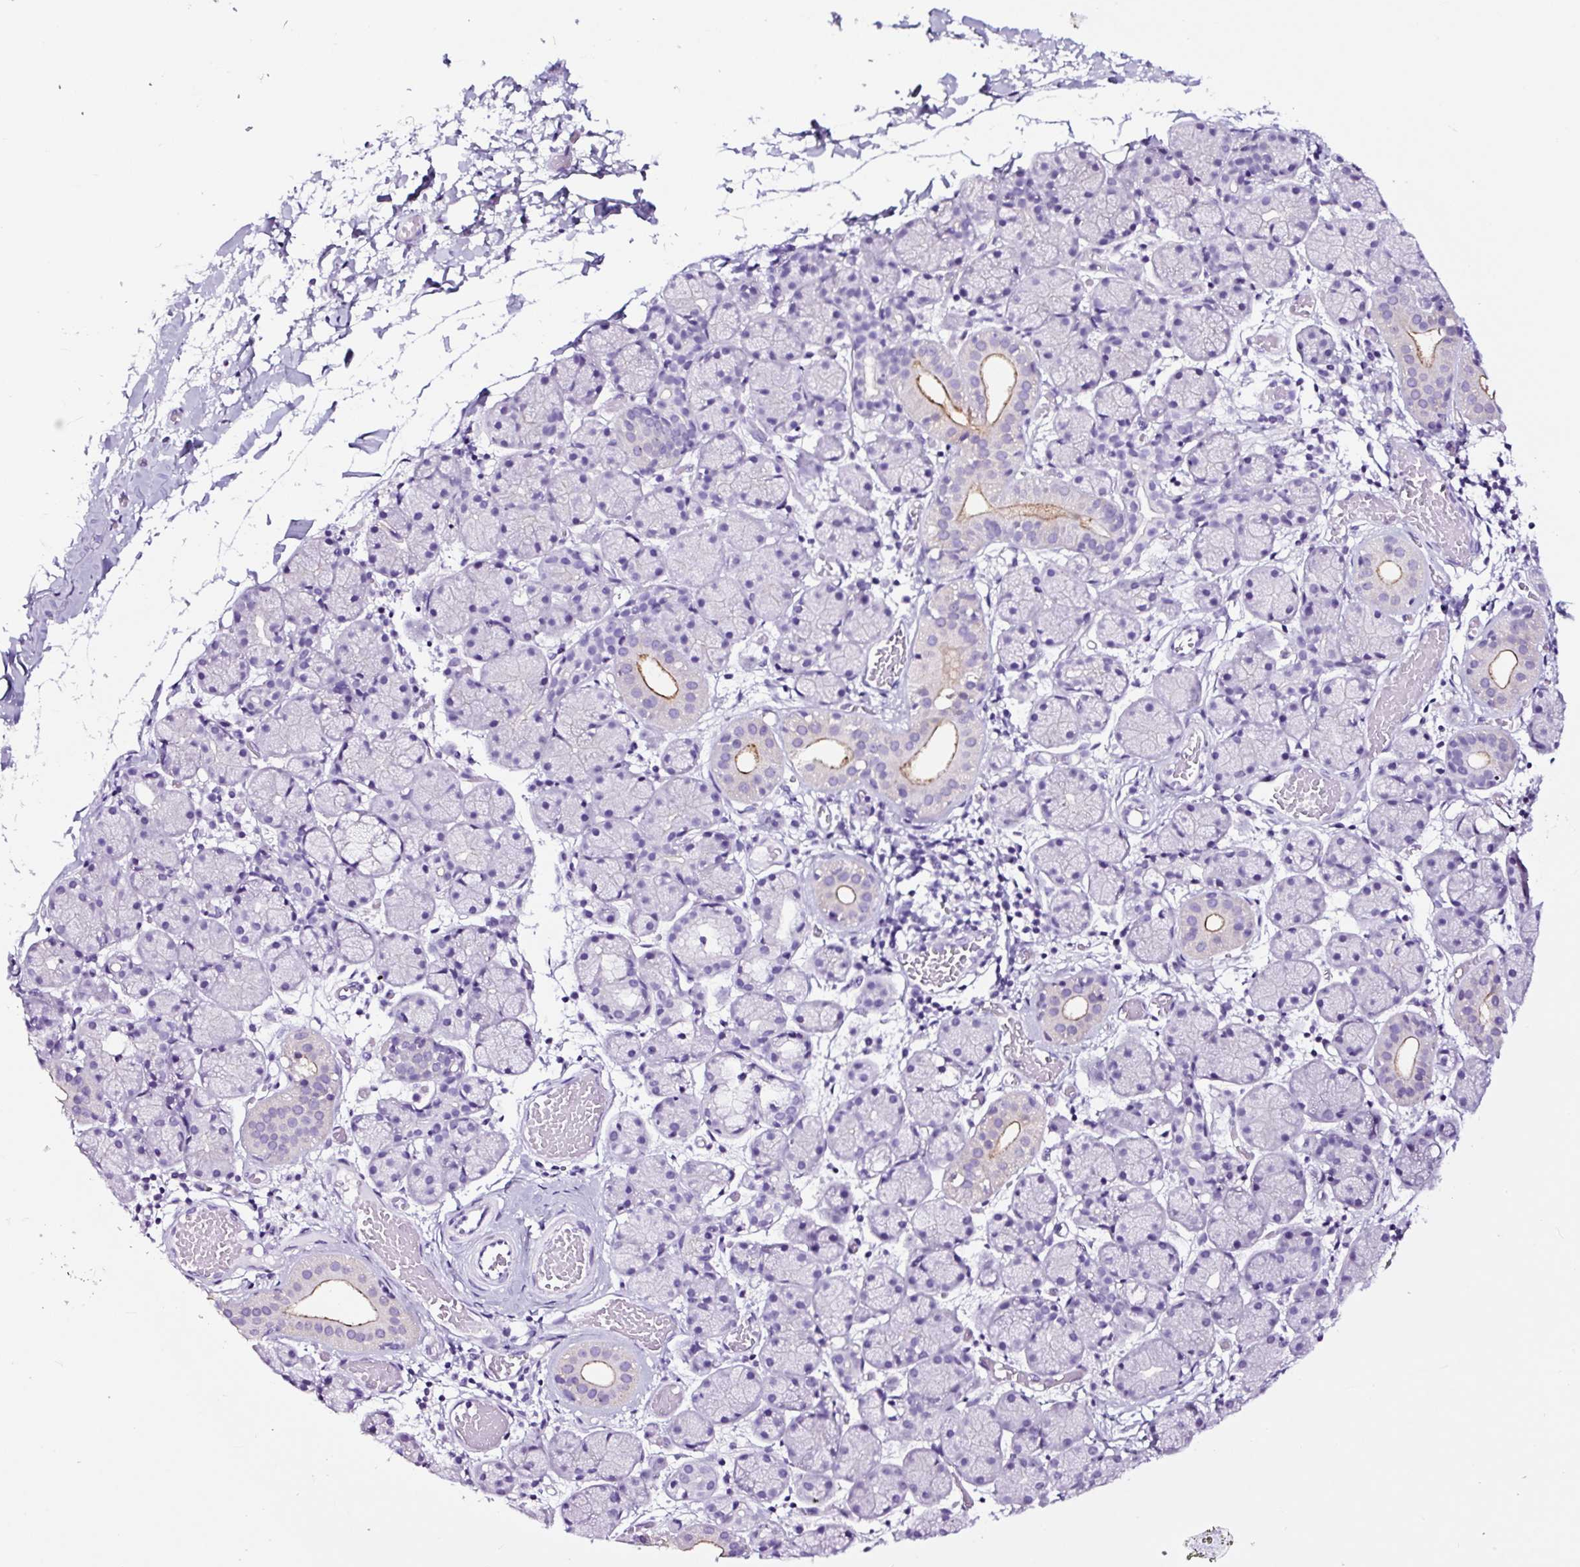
{"staining": {"intensity": "moderate", "quantity": "<25%", "location": "cytoplasmic/membranous"}, "tissue": "salivary gland", "cell_type": "Glandular cells", "image_type": "normal", "snomed": [{"axis": "morphology", "description": "Normal tissue, NOS"}, {"axis": "topography", "description": "Salivary gland"}], "caption": "The micrograph reveals staining of unremarkable salivary gland, revealing moderate cytoplasmic/membranous protein positivity (brown color) within glandular cells. (DAB (3,3'-diaminobenzidine) = brown stain, brightfield microscopy at high magnification).", "gene": "FBXL7", "patient": {"sex": "female", "age": 24}}